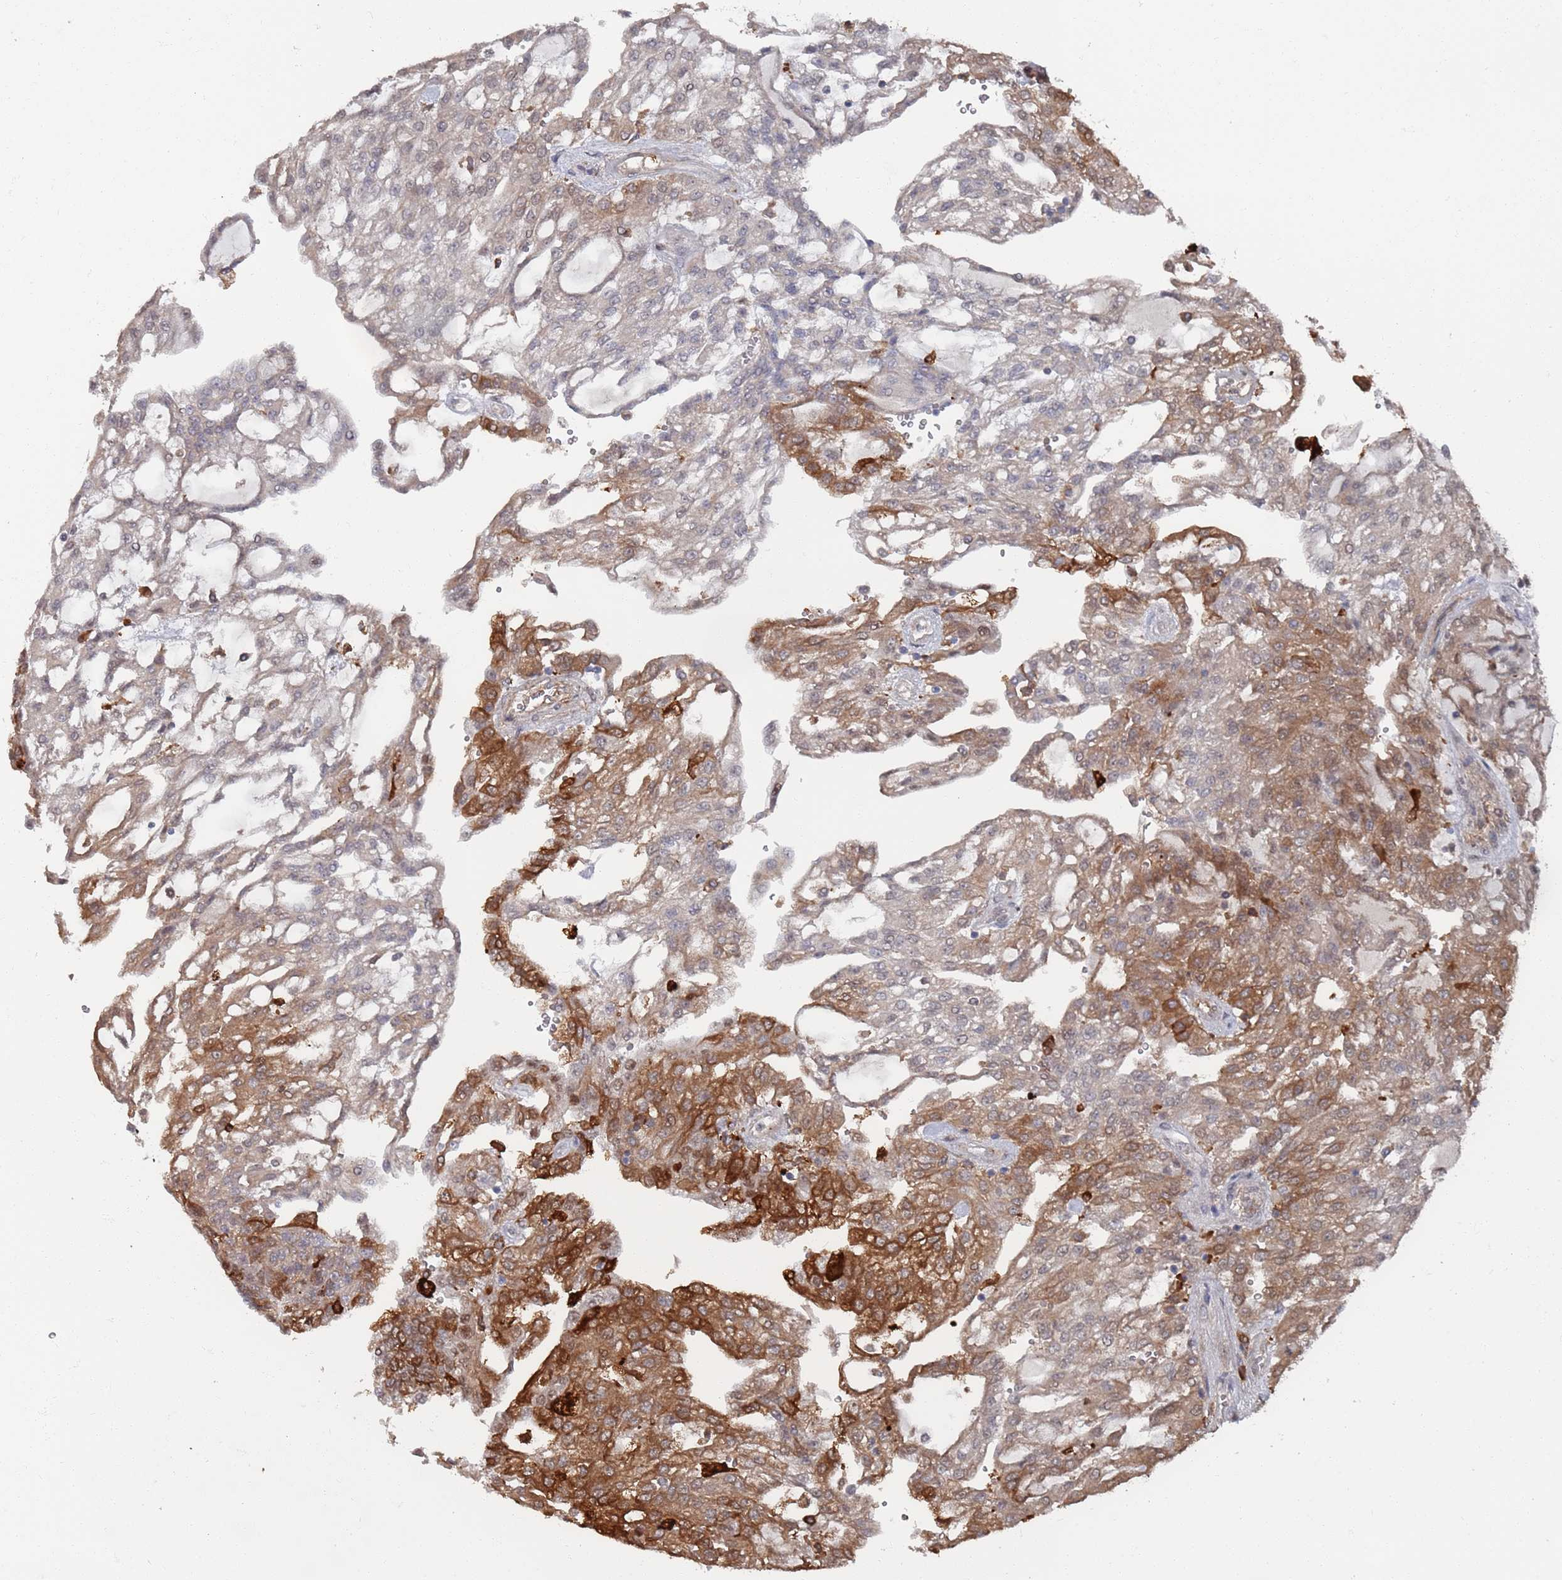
{"staining": {"intensity": "strong", "quantity": "25%-75%", "location": "cytoplasmic/membranous"}, "tissue": "renal cancer", "cell_type": "Tumor cells", "image_type": "cancer", "snomed": [{"axis": "morphology", "description": "Adenocarcinoma, NOS"}, {"axis": "topography", "description": "Kidney"}], "caption": "Immunohistochemical staining of human renal adenocarcinoma reveals high levels of strong cytoplasmic/membranous protein staining in approximately 25%-75% of tumor cells.", "gene": "DGKD", "patient": {"sex": "male", "age": 63}}